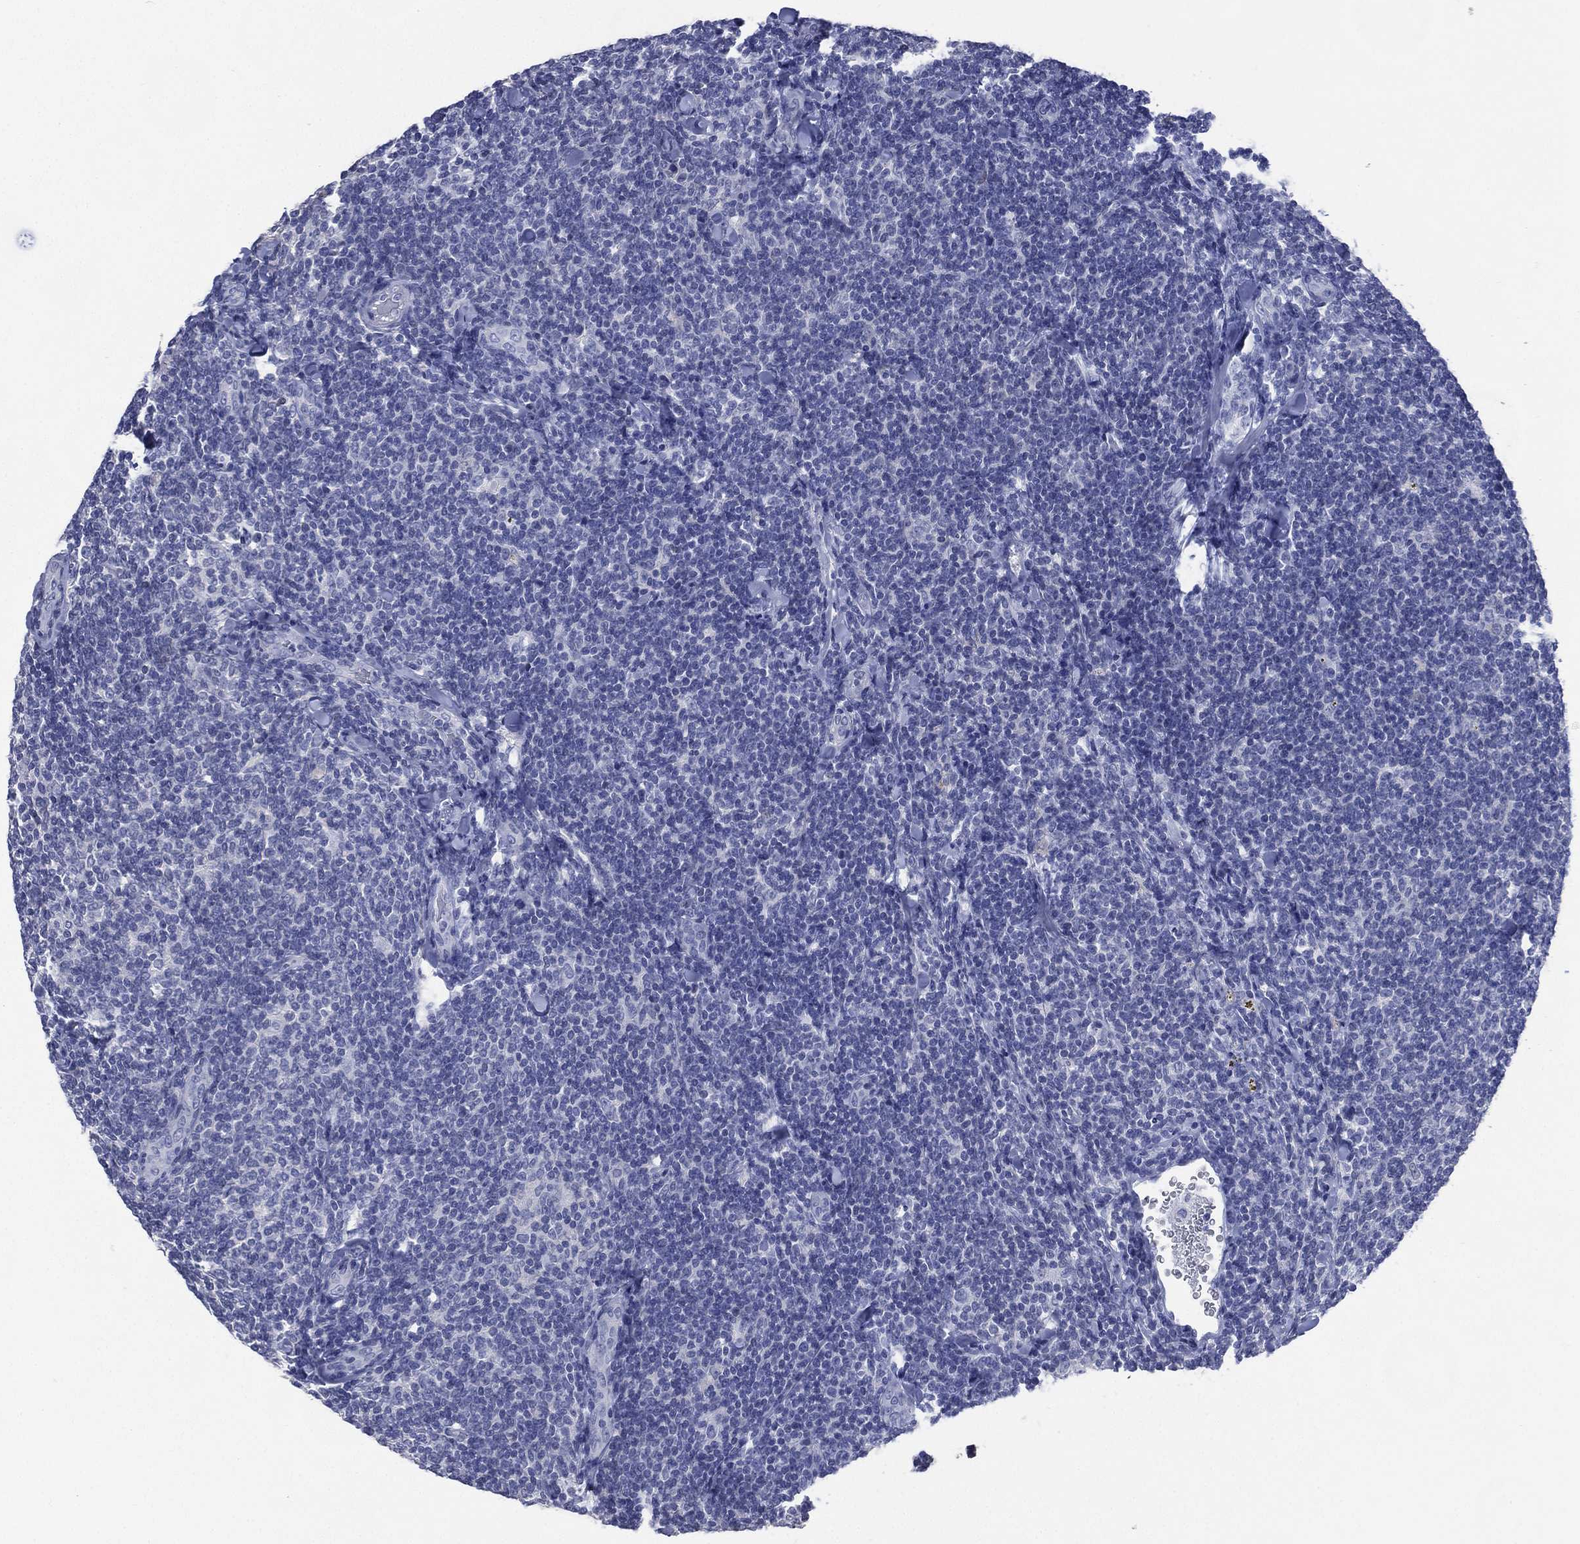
{"staining": {"intensity": "negative", "quantity": "none", "location": "none"}, "tissue": "lymphoma", "cell_type": "Tumor cells", "image_type": "cancer", "snomed": [{"axis": "morphology", "description": "Malignant lymphoma, non-Hodgkin's type, Low grade"}, {"axis": "topography", "description": "Lymph node"}], "caption": "High power microscopy histopathology image of an immunohistochemistry image of lymphoma, revealing no significant expression in tumor cells.", "gene": "TMEM247", "patient": {"sex": "female", "age": 56}}